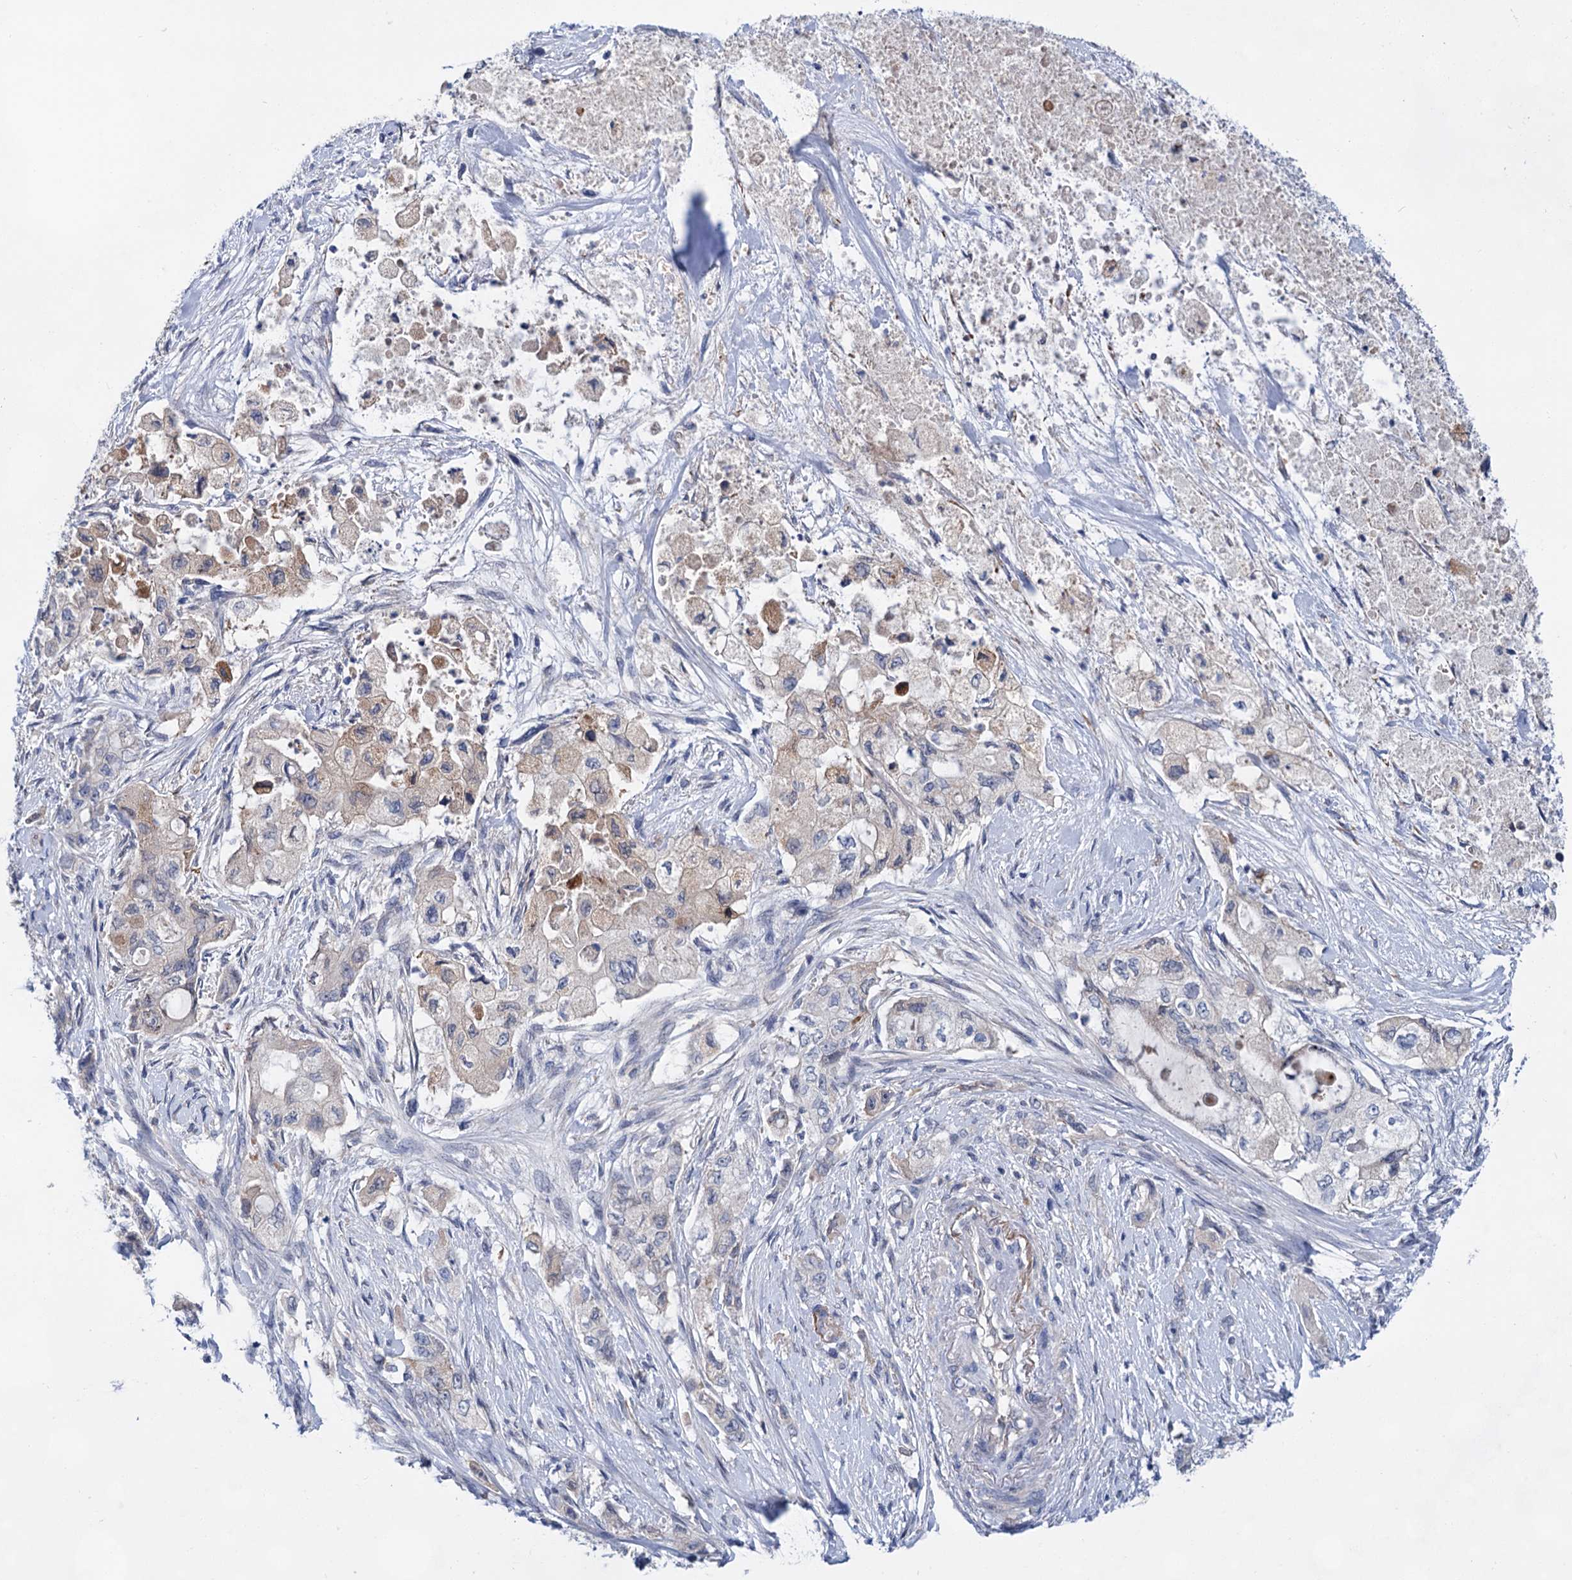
{"staining": {"intensity": "negative", "quantity": "none", "location": "none"}, "tissue": "pancreatic cancer", "cell_type": "Tumor cells", "image_type": "cancer", "snomed": [{"axis": "morphology", "description": "Adenocarcinoma, NOS"}, {"axis": "topography", "description": "Pancreas"}], "caption": "DAB (3,3'-diaminobenzidine) immunohistochemical staining of human adenocarcinoma (pancreatic) reveals no significant staining in tumor cells. Brightfield microscopy of immunohistochemistry stained with DAB (brown) and hematoxylin (blue), captured at high magnification.", "gene": "MORN3", "patient": {"sex": "female", "age": 73}}